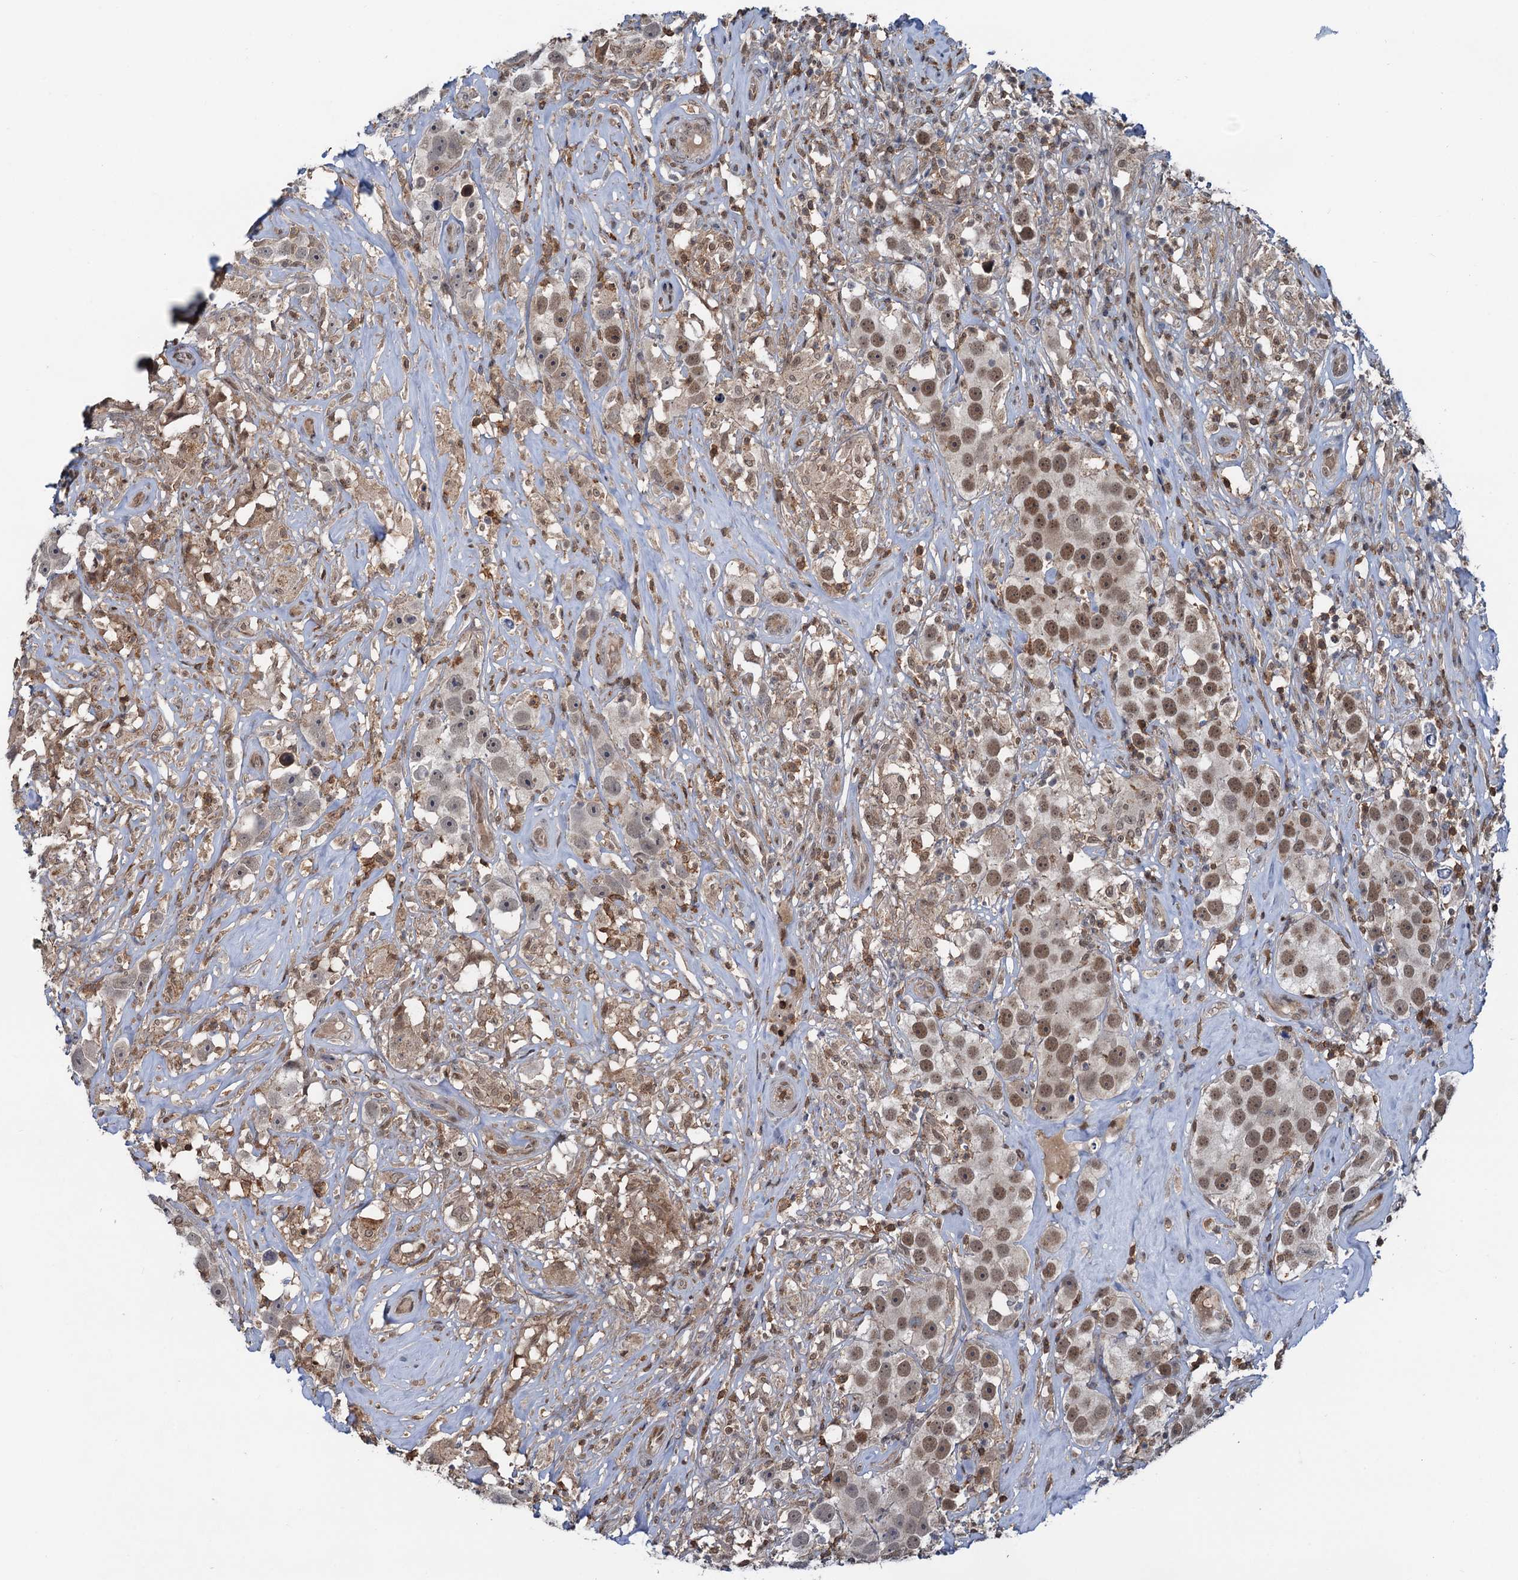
{"staining": {"intensity": "moderate", "quantity": "25%-75%", "location": "nuclear"}, "tissue": "testis cancer", "cell_type": "Tumor cells", "image_type": "cancer", "snomed": [{"axis": "morphology", "description": "Seminoma, NOS"}, {"axis": "topography", "description": "Testis"}], "caption": "Testis seminoma tissue demonstrates moderate nuclear staining in about 25%-75% of tumor cells (IHC, brightfield microscopy, high magnification).", "gene": "ZNF609", "patient": {"sex": "male", "age": 49}}